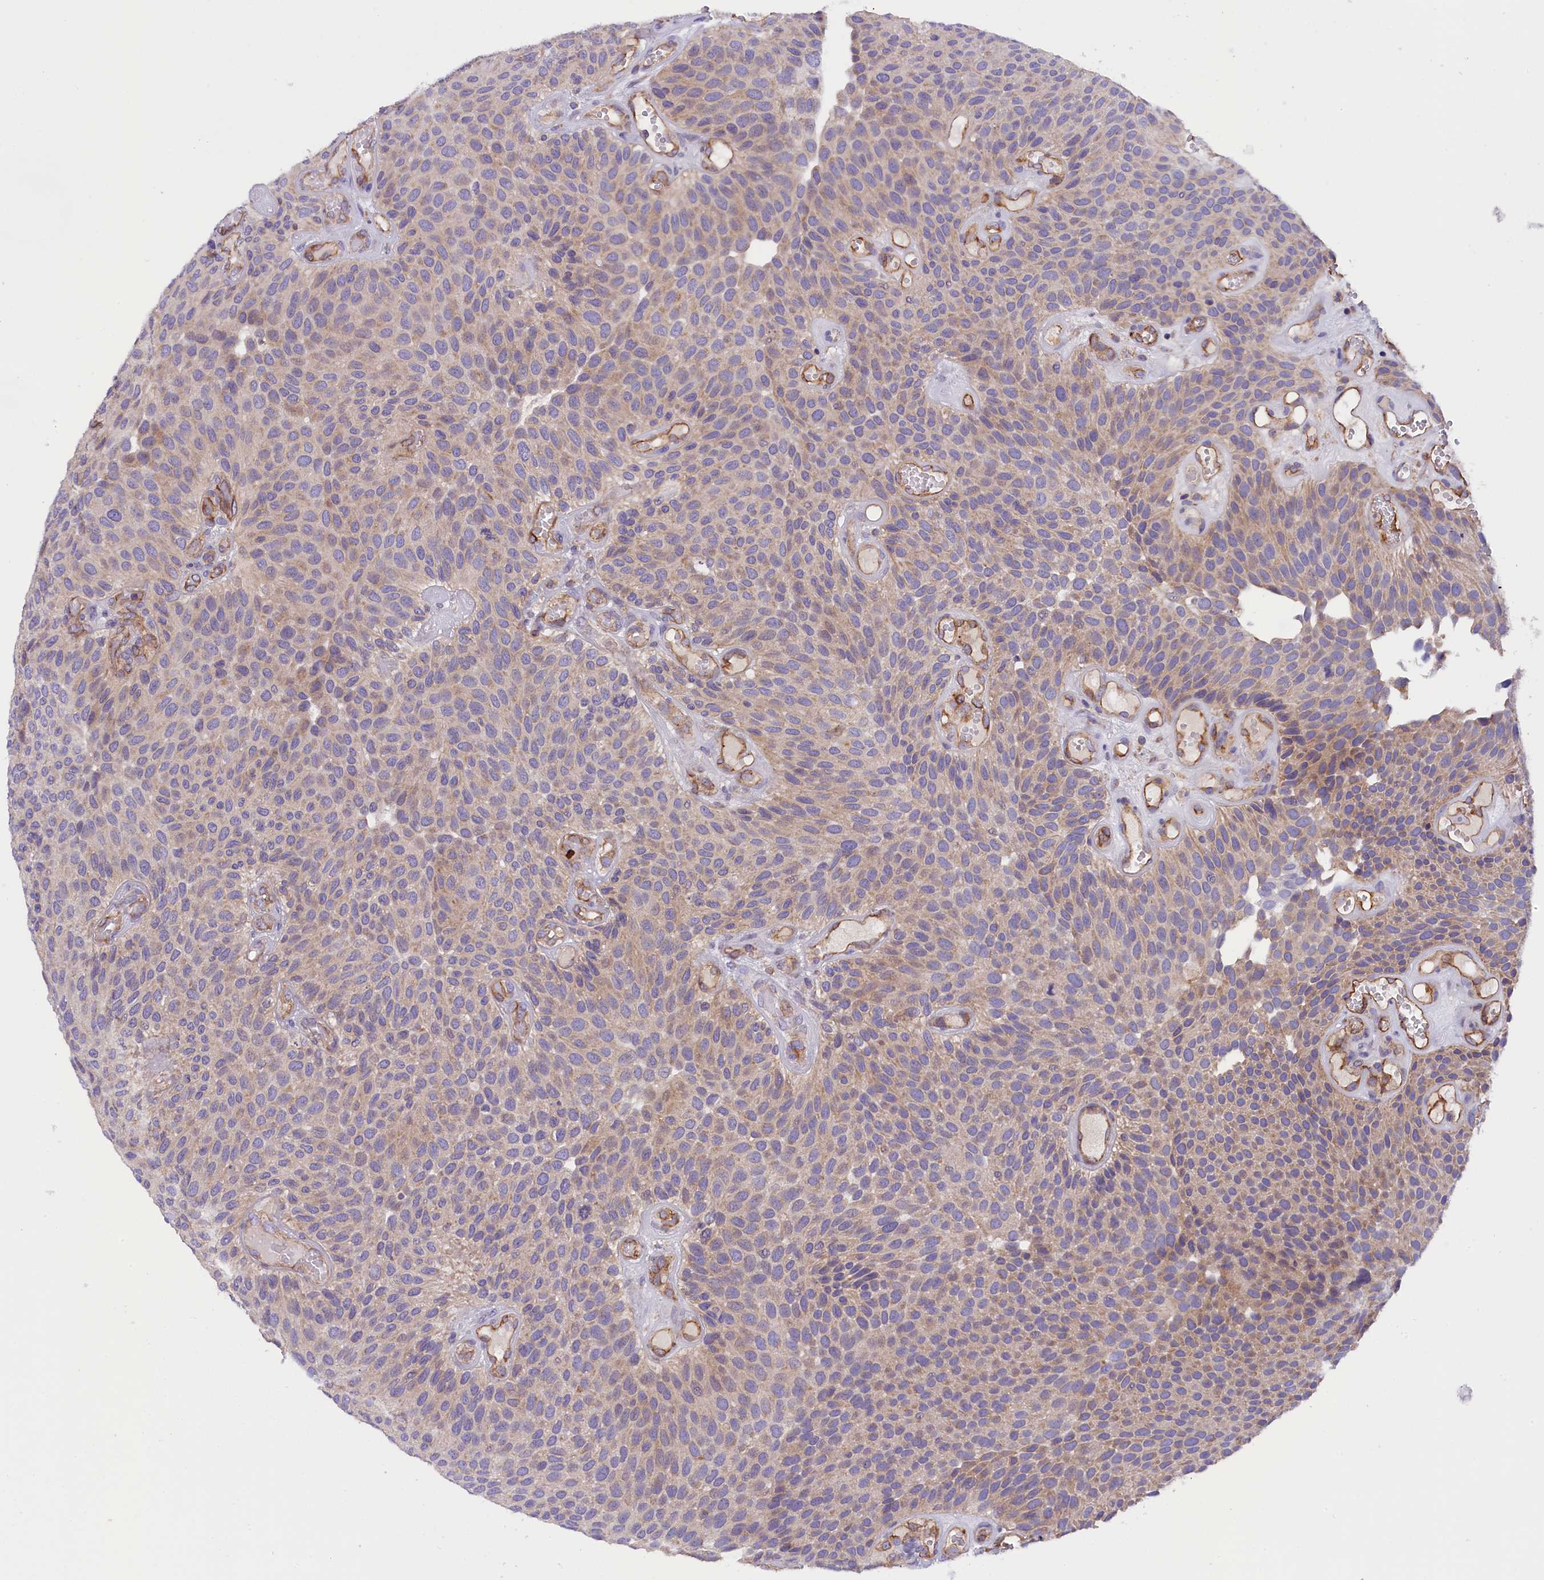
{"staining": {"intensity": "weak", "quantity": "25%-75%", "location": "cytoplasmic/membranous"}, "tissue": "urothelial cancer", "cell_type": "Tumor cells", "image_type": "cancer", "snomed": [{"axis": "morphology", "description": "Urothelial carcinoma, Low grade"}, {"axis": "topography", "description": "Urinary bladder"}], "caption": "Protein expression analysis of urothelial cancer reveals weak cytoplasmic/membranous positivity in about 25%-75% of tumor cells.", "gene": "DNAJB9", "patient": {"sex": "male", "age": 89}}